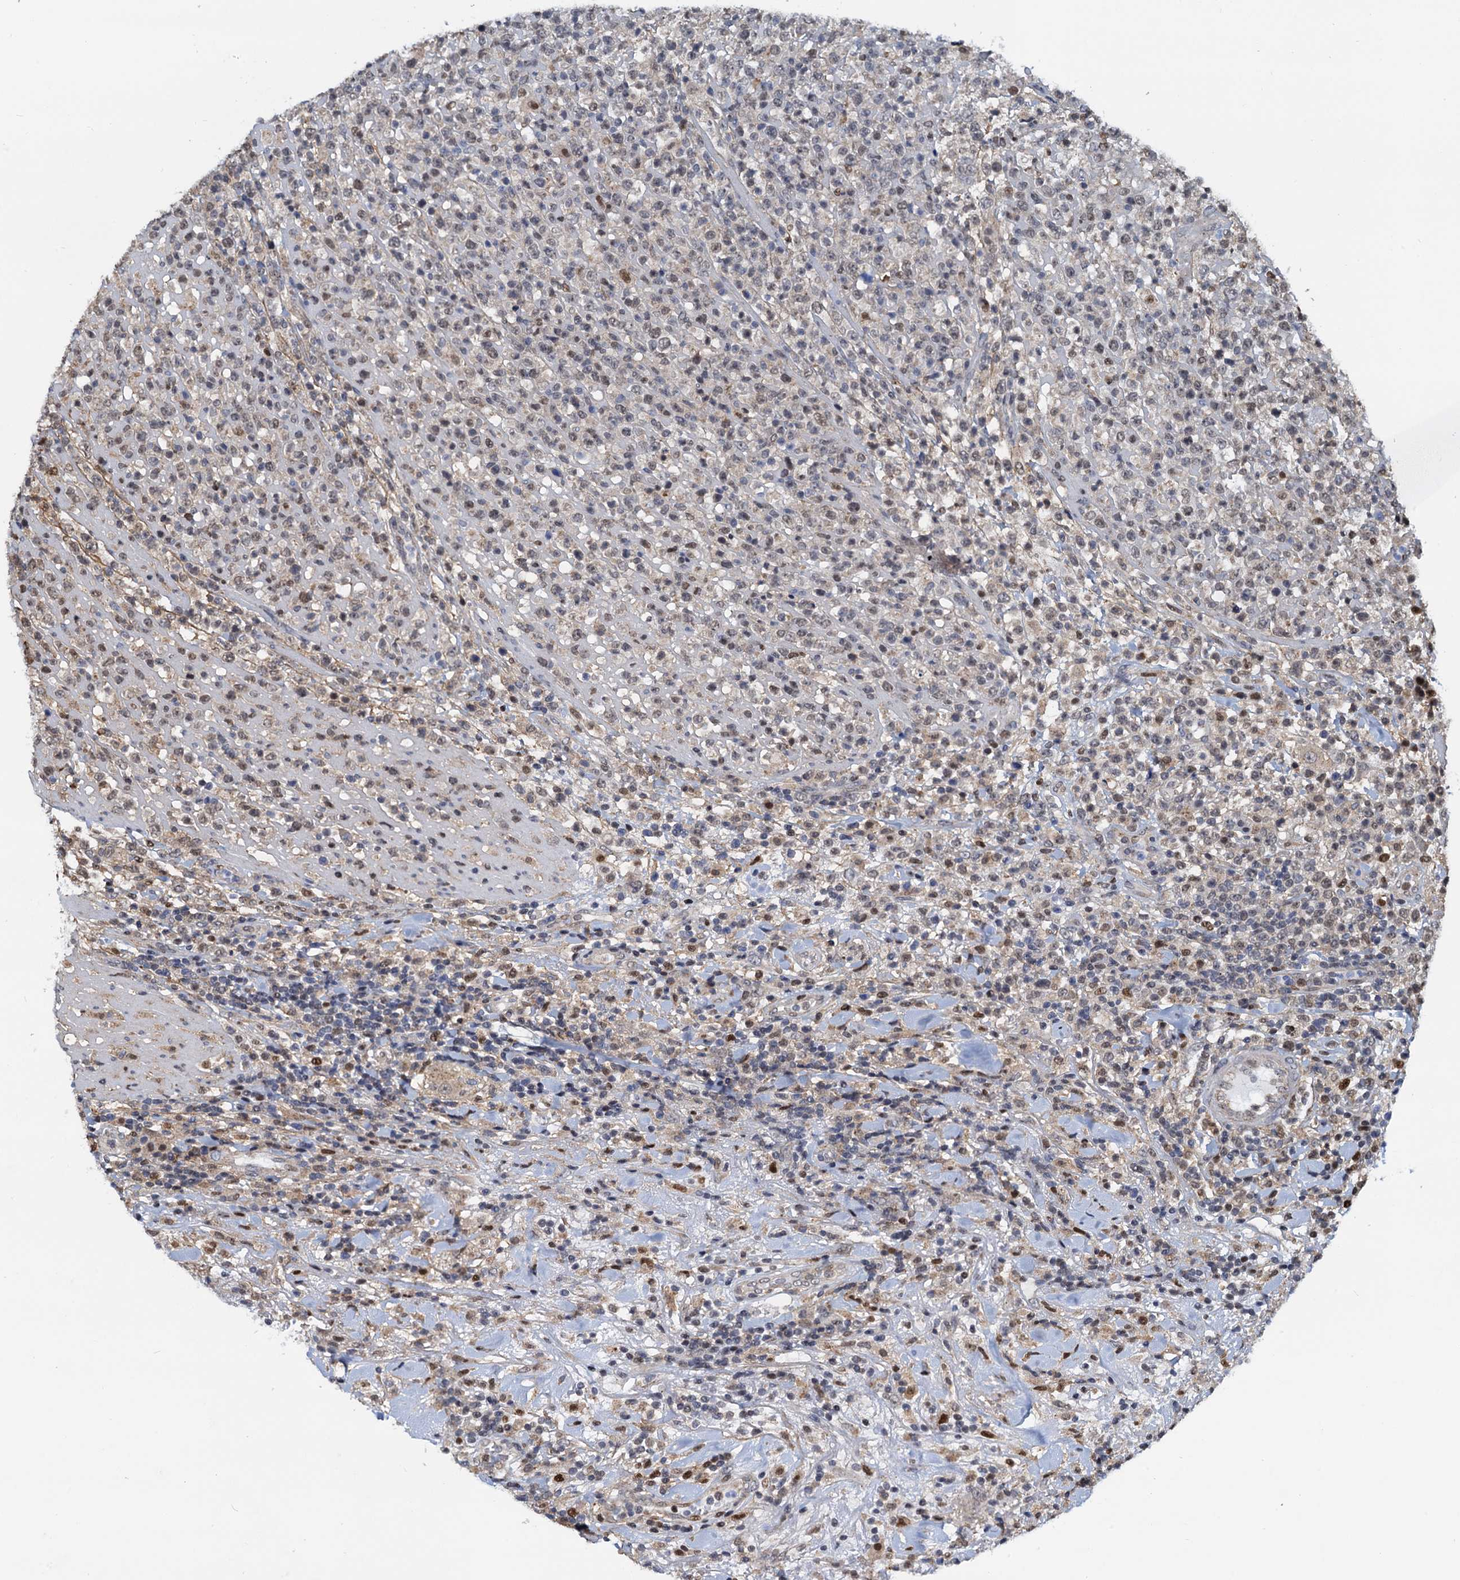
{"staining": {"intensity": "moderate", "quantity": "<25%", "location": "nuclear"}, "tissue": "lymphoma", "cell_type": "Tumor cells", "image_type": "cancer", "snomed": [{"axis": "morphology", "description": "Malignant lymphoma, non-Hodgkin's type, High grade"}, {"axis": "topography", "description": "Colon"}], "caption": "IHC (DAB (3,3'-diaminobenzidine)) staining of malignant lymphoma, non-Hodgkin's type (high-grade) displays moderate nuclear protein staining in approximately <25% of tumor cells. The staining was performed using DAB, with brown indicating positive protein expression. Nuclei are stained blue with hematoxylin.", "gene": "PTGES3", "patient": {"sex": "female", "age": 53}}